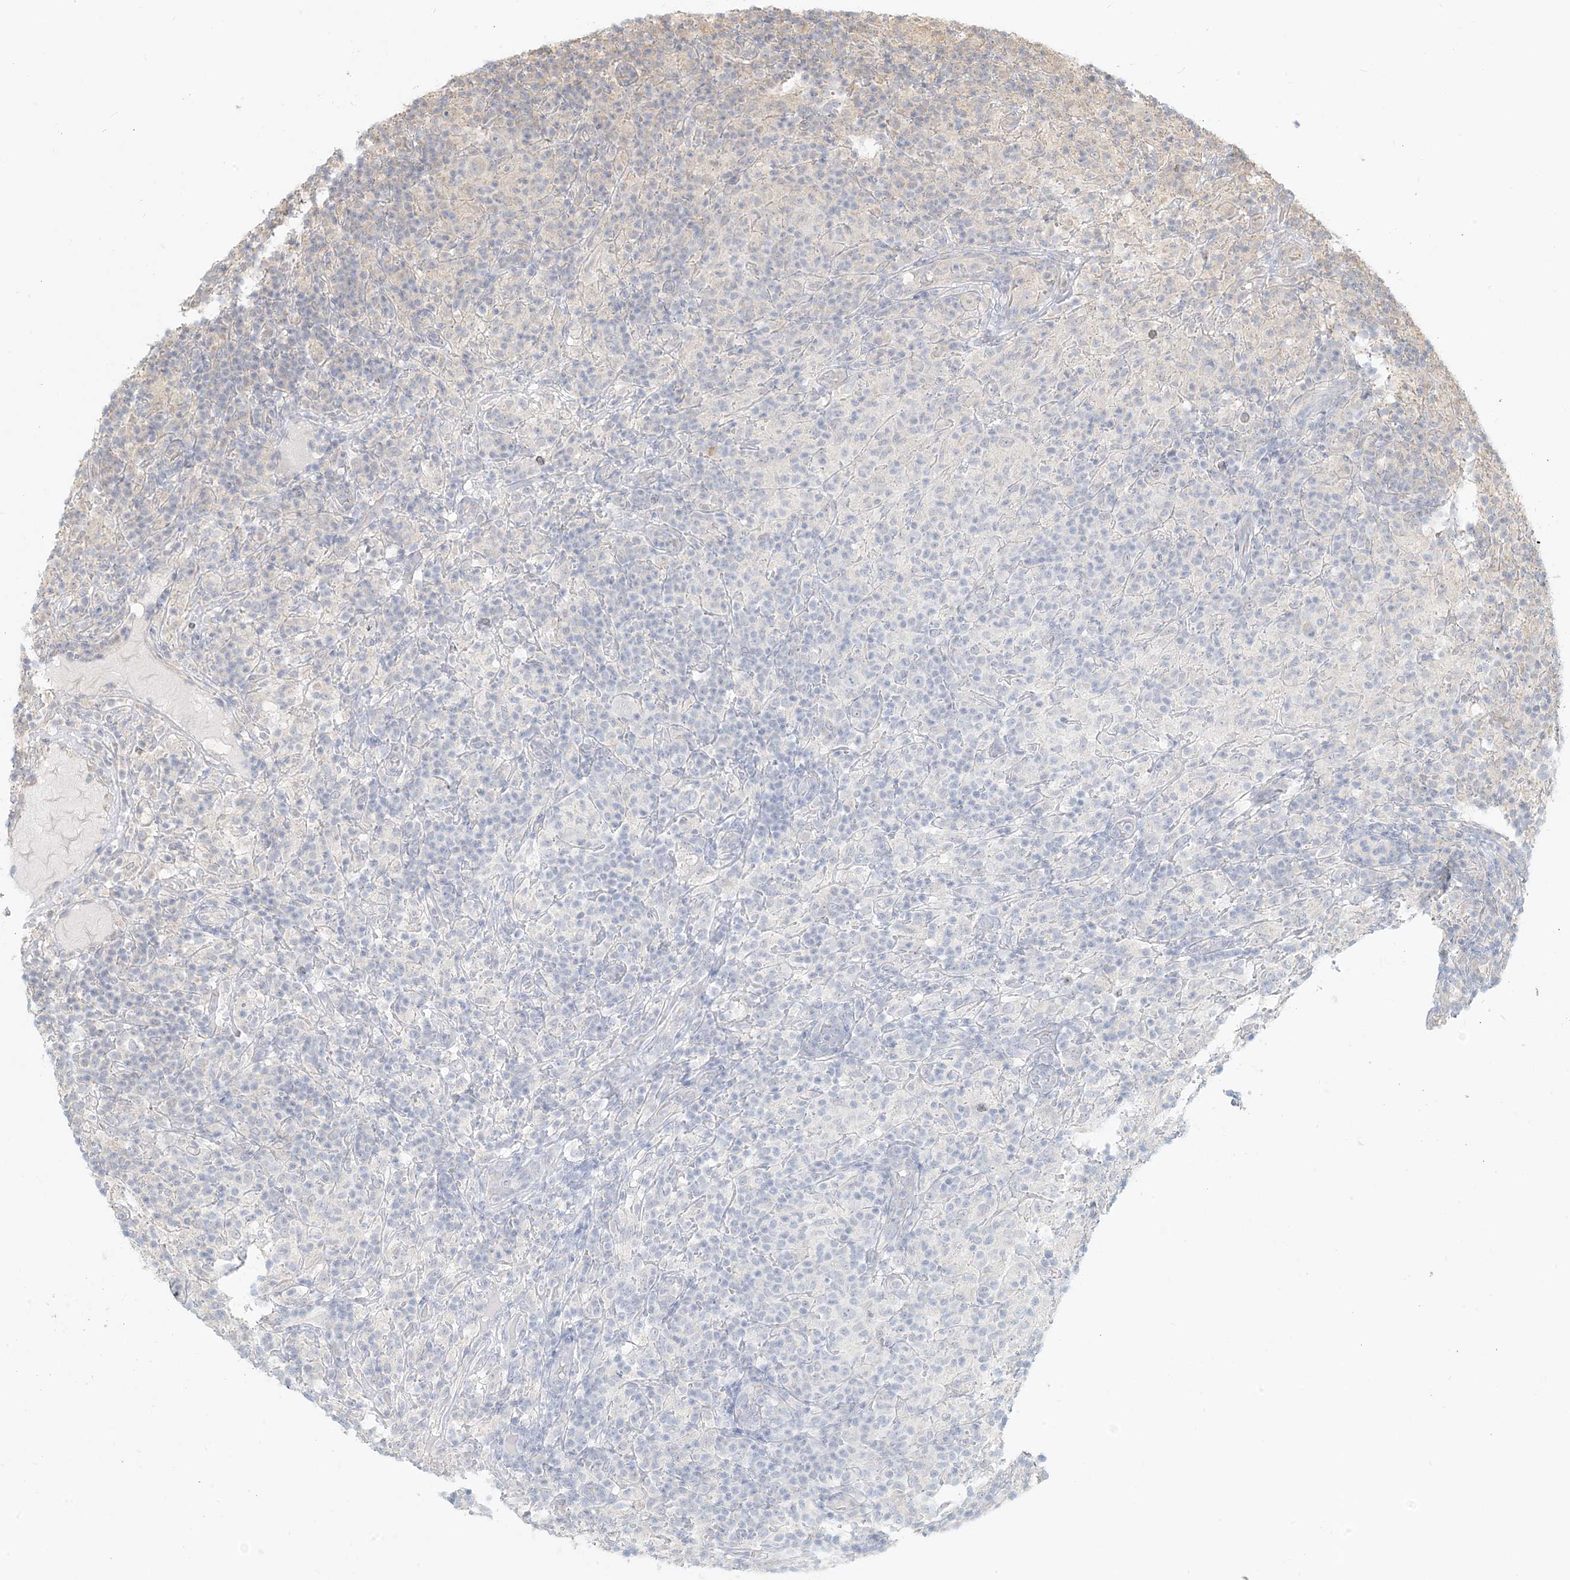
{"staining": {"intensity": "negative", "quantity": "none", "location": "none"}, "tissue": "lymphoma", "cell_type": "Tumor cells", "image_type": "cancer", "snomed": [{"axis": "morphology", "description": "Hodgkin's disease, NOS"}, {"axis": "topography", "description": "Lymph node"}], "caption": "Immunohistochemistry of Hodgkin's disease demonstrates no staining in tumor cells.", "gene": "MCOLN1", "patient": {"sex": "male", "age": 70}}